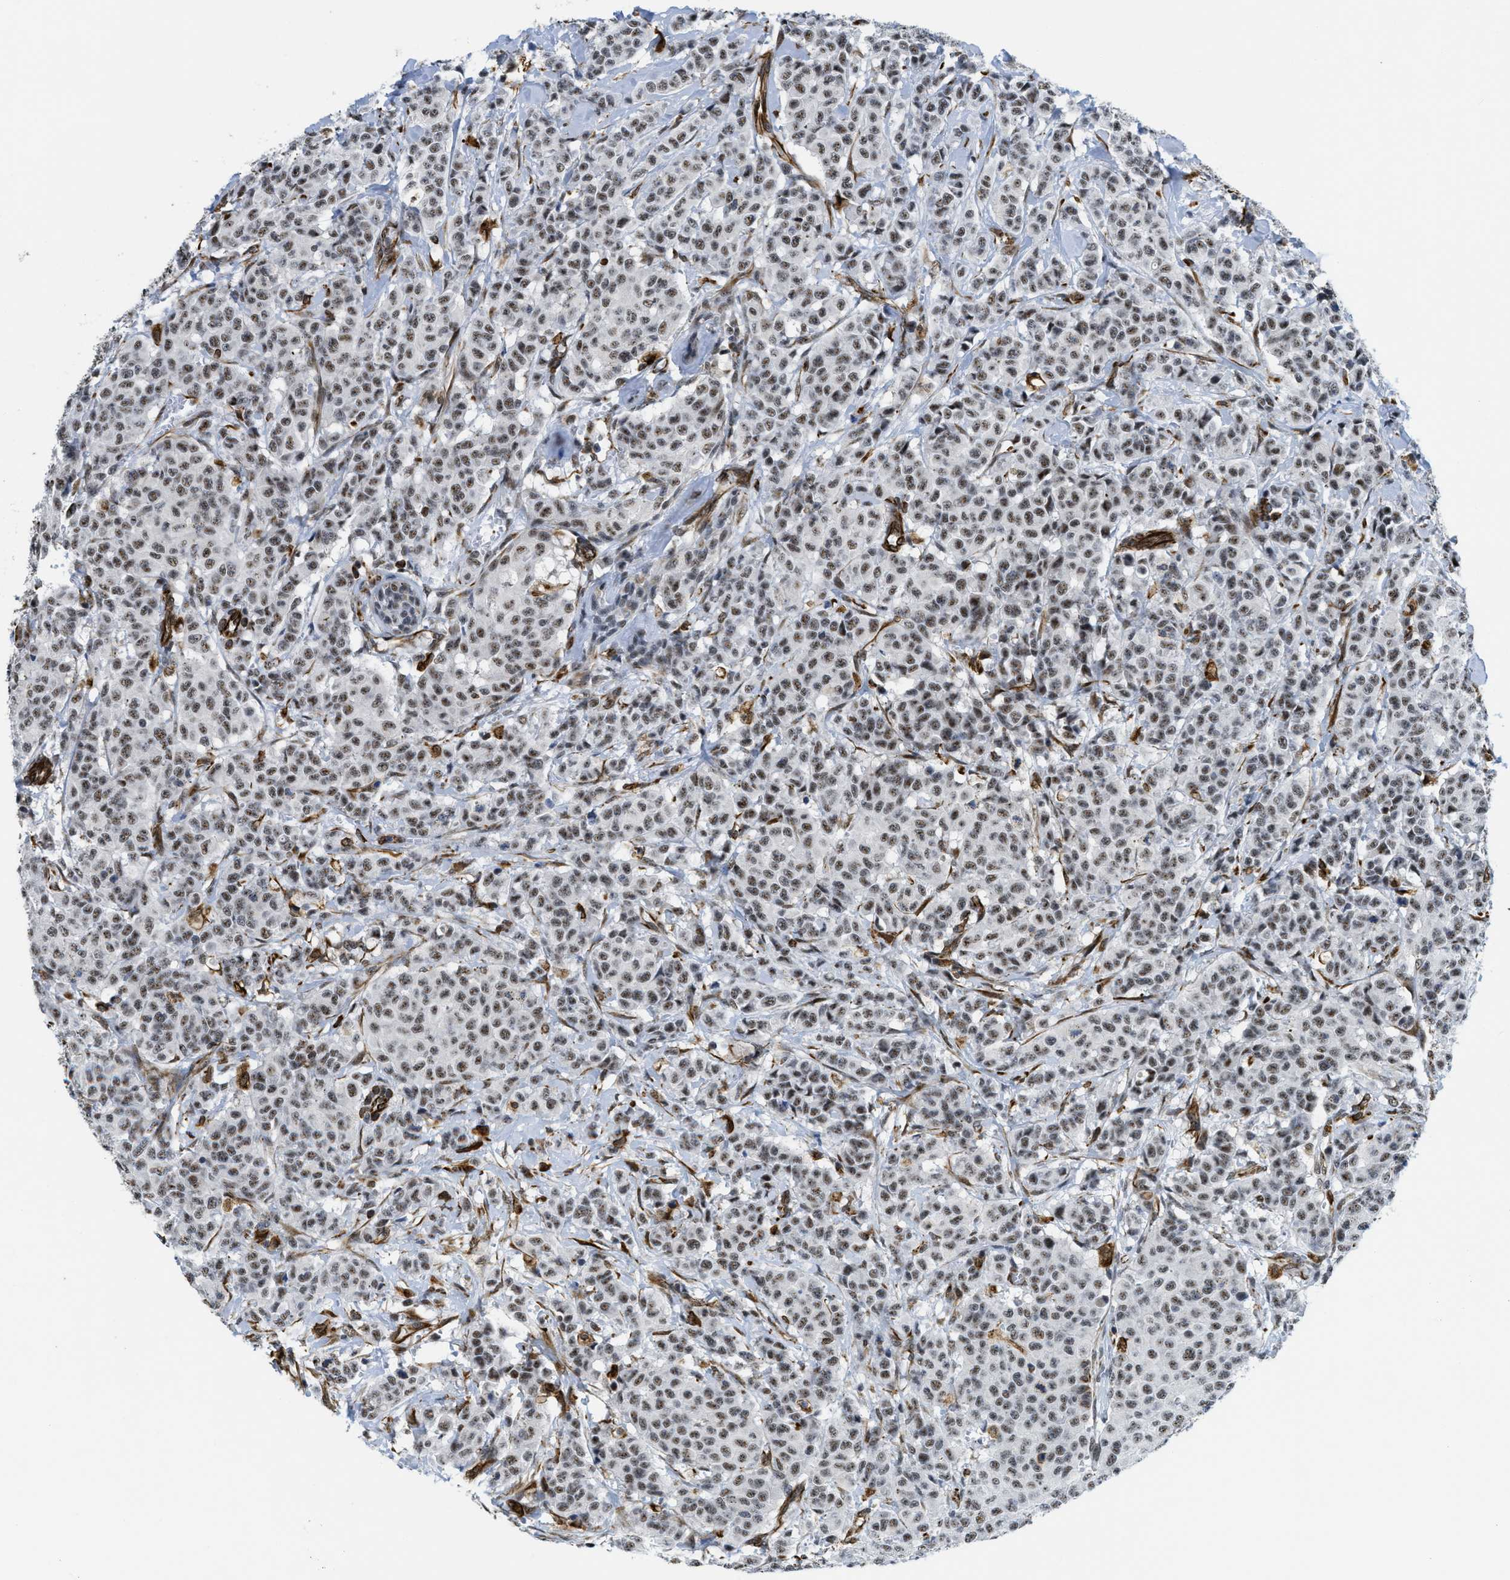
{"staining": {"intensity": "weak", "quantity": ">75%", "location": "nuclear"}, "tissue": "breast cancer", "cell_type": "Tumor cells", "image_type": "cancer", "snomed": [{"axis": "morphology", "description": "Normal tissue, NOS"}, {"axis": "morphology", "description": "Duct carcinoma"}, {"axis": "topography", "description": "Breast"}], "caption": "Tumor cells show low levels of weak nuclear positivity in about >75% of cells in human invasive ductal carcinoma (breast).", "gene": "LRRC8B", "patient": {"sex": "female", "age": 40}}